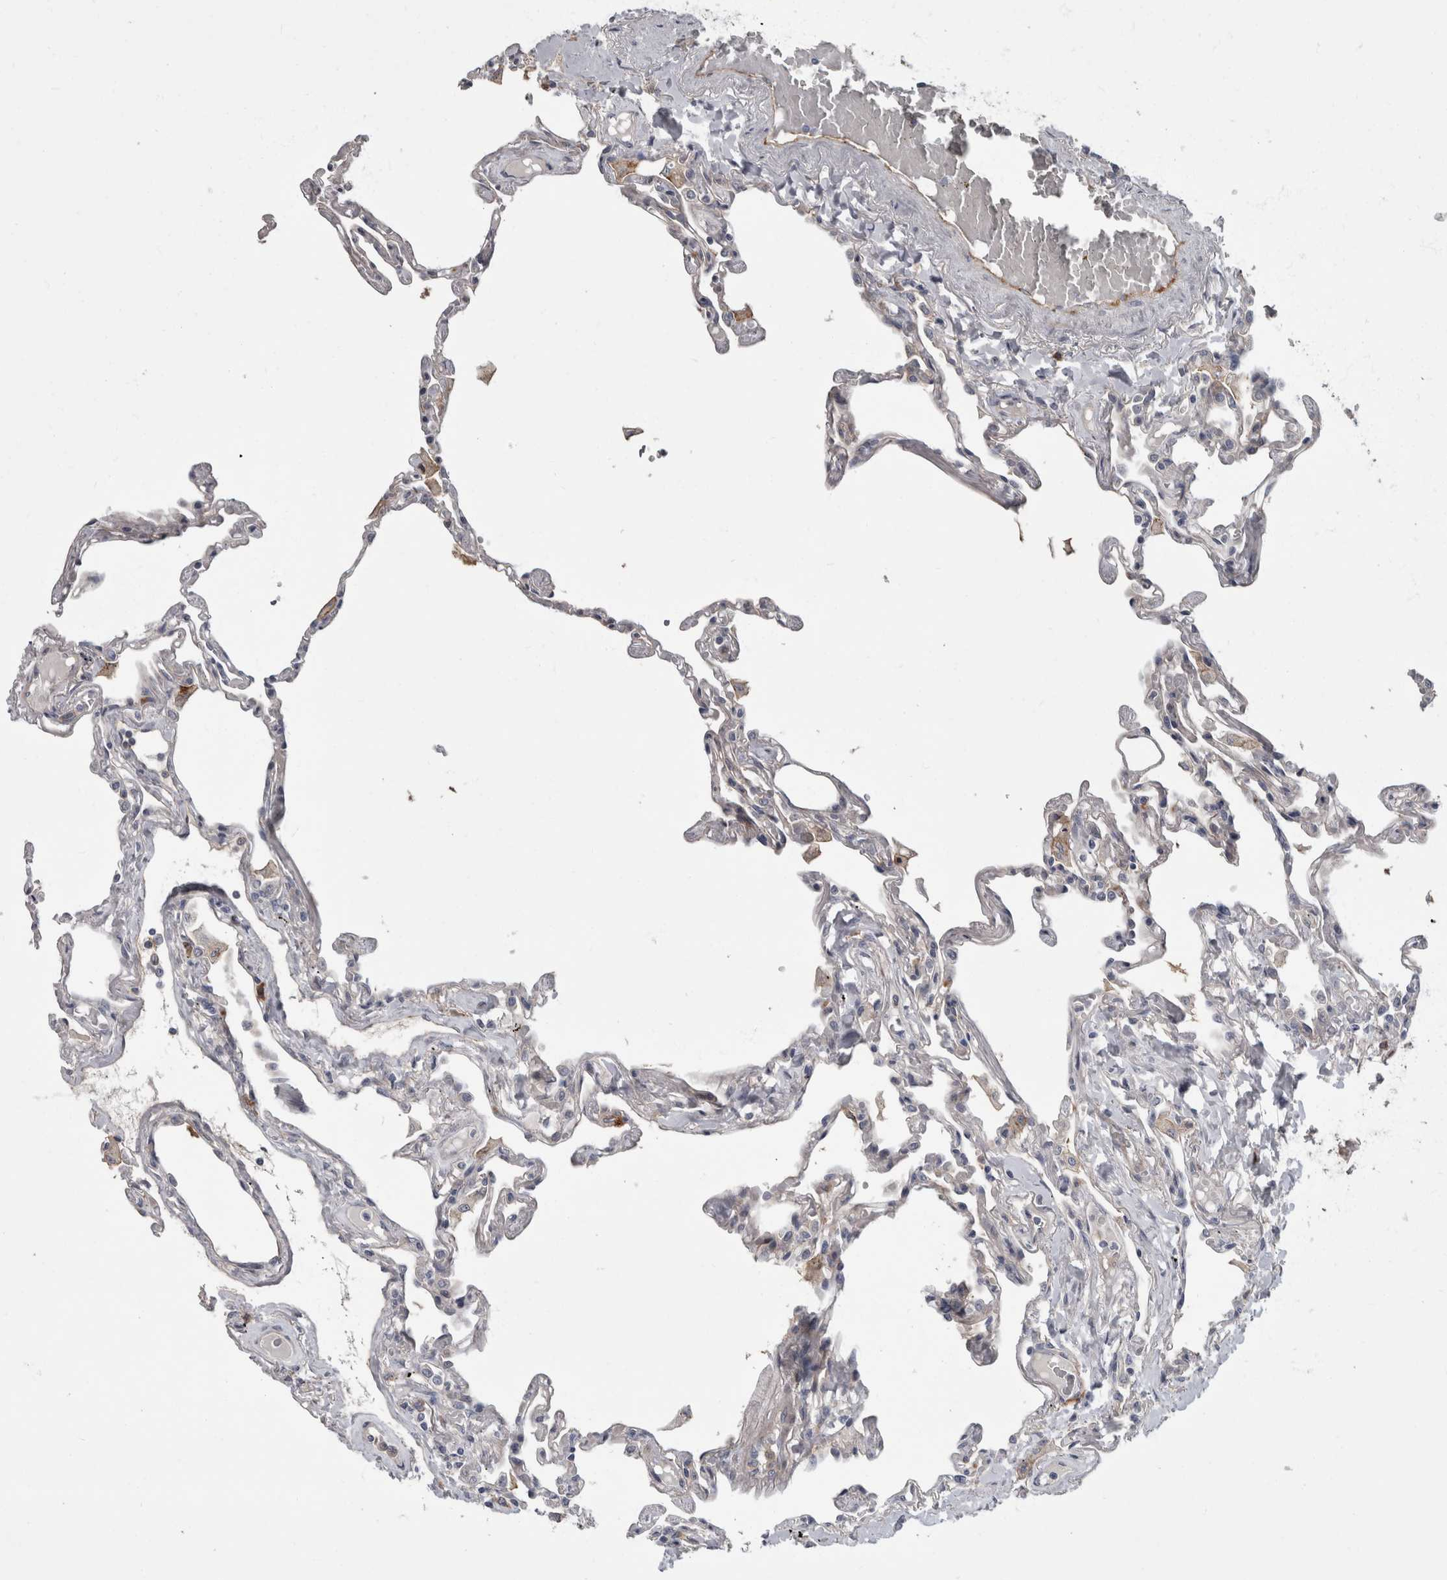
{"staining": {"intensity": "weak", "quantity": "<25%", "location": "cytoplasmic/membranous"}, "tissue": "lung", "cell_type": "Alveolar cells", "image_type": "normal", "snomed": [{"axis": "morphology", "description": "Normal tissue, NOS"}, {"axis": "topography", "description": "Lung"}], "caption": "A high-resolution photomicrograph shows immunohistochemistry (IHC) staining of unremarkable lung, which exhibits no significant staining in alveolar cells. (DAB immunohistochemistry (IHC) with hematoxylin counter stain).", "gene": "CDC42BPG", "patient": {"sex": "female", "age": 67}}